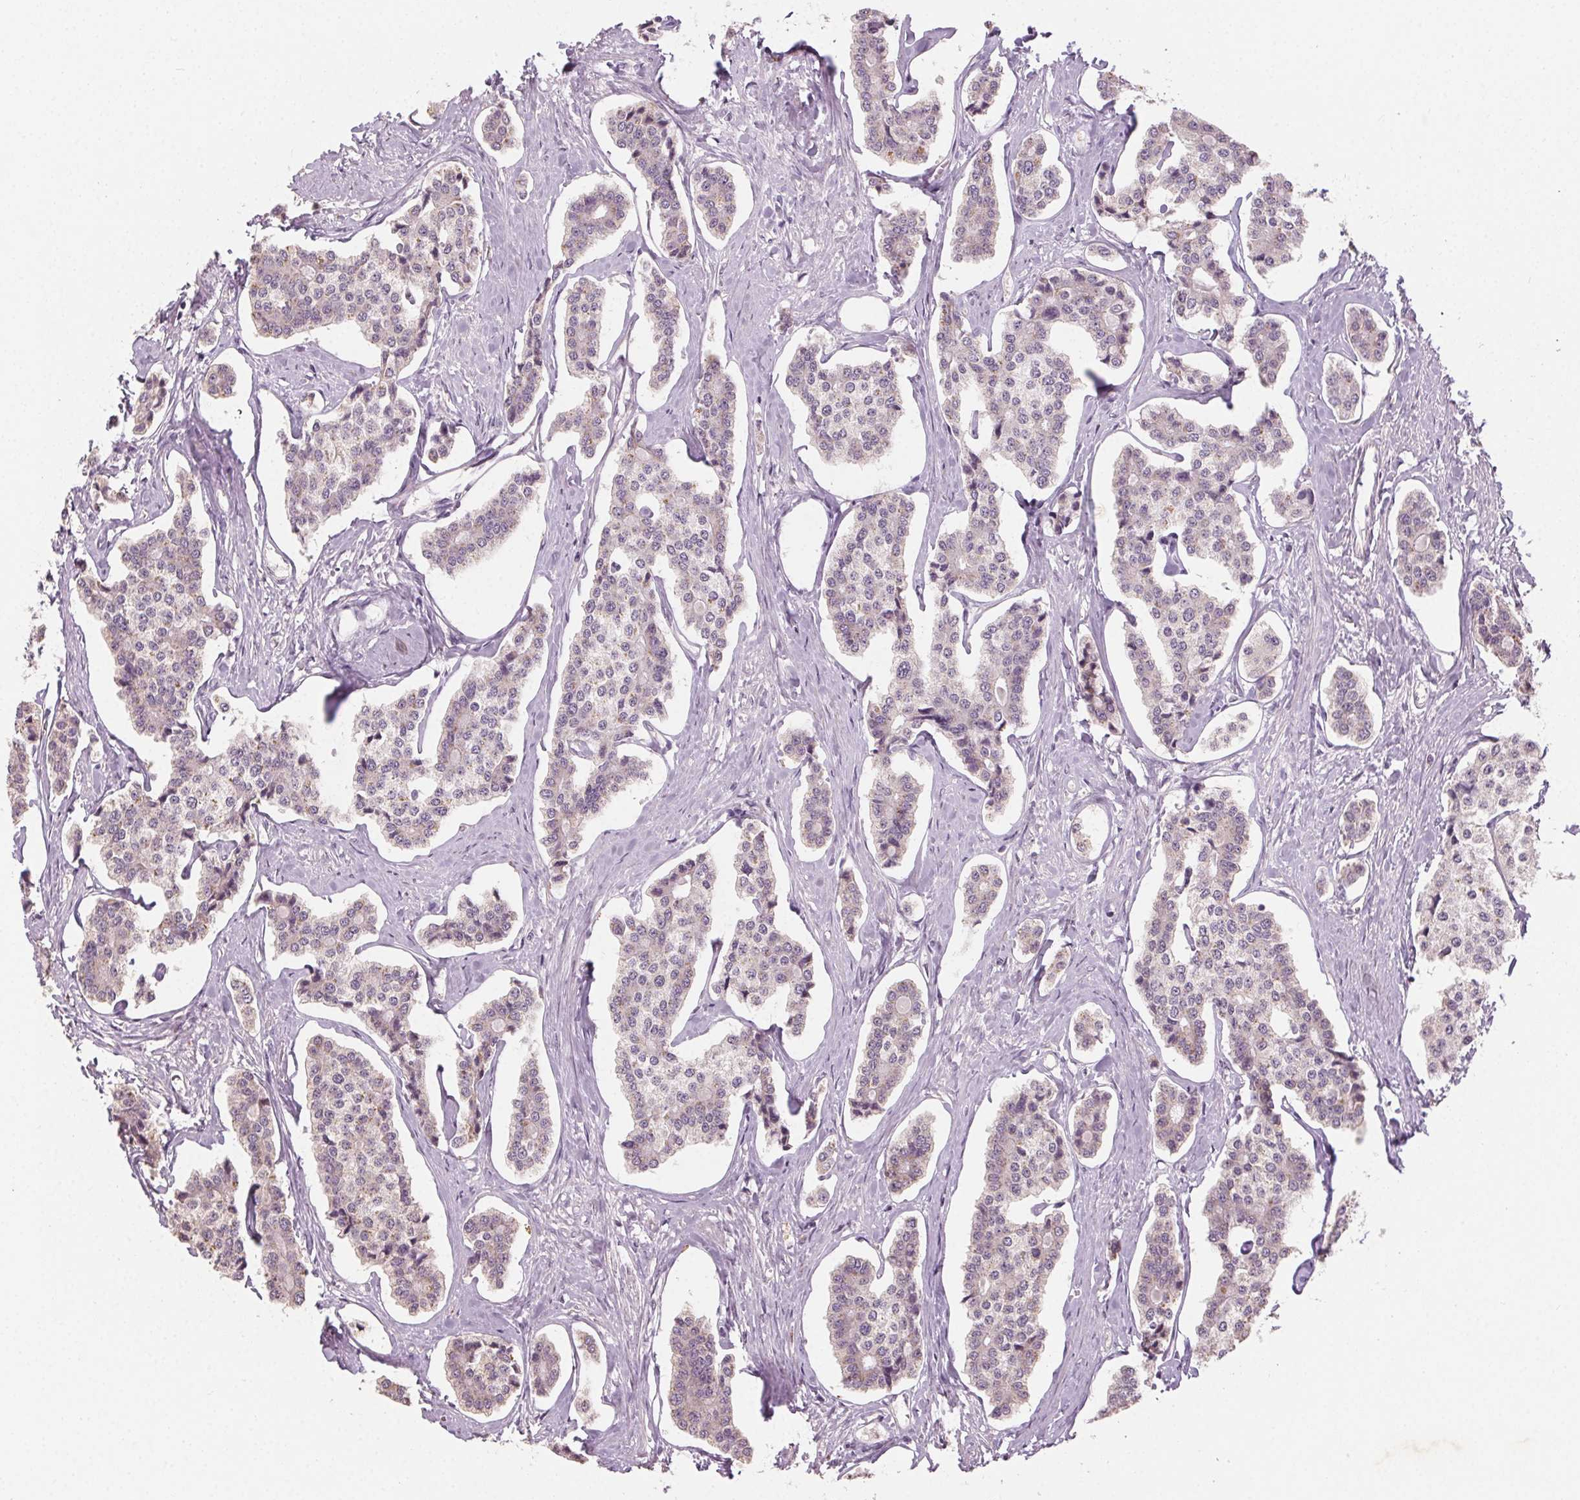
{"staining": {"intensity": "negative", "quantity": "none", "location": "none"}, "tissue": "carcinoid", "cell_type": "Tumor cells", "image_type": "cancer", "snomed": [{"axis": "morphology", "description": "Carcinoid, malignant, NOS"}, {"axis": "topography", "description": "Small intestine"}], "caption": "IHC image of neoplastic tissue: human carcinoid stained with DAB displays no significant protein staining in tumor cells.", "gene": "CLTRN", "patient": {"sex": "female", "age": 65}}